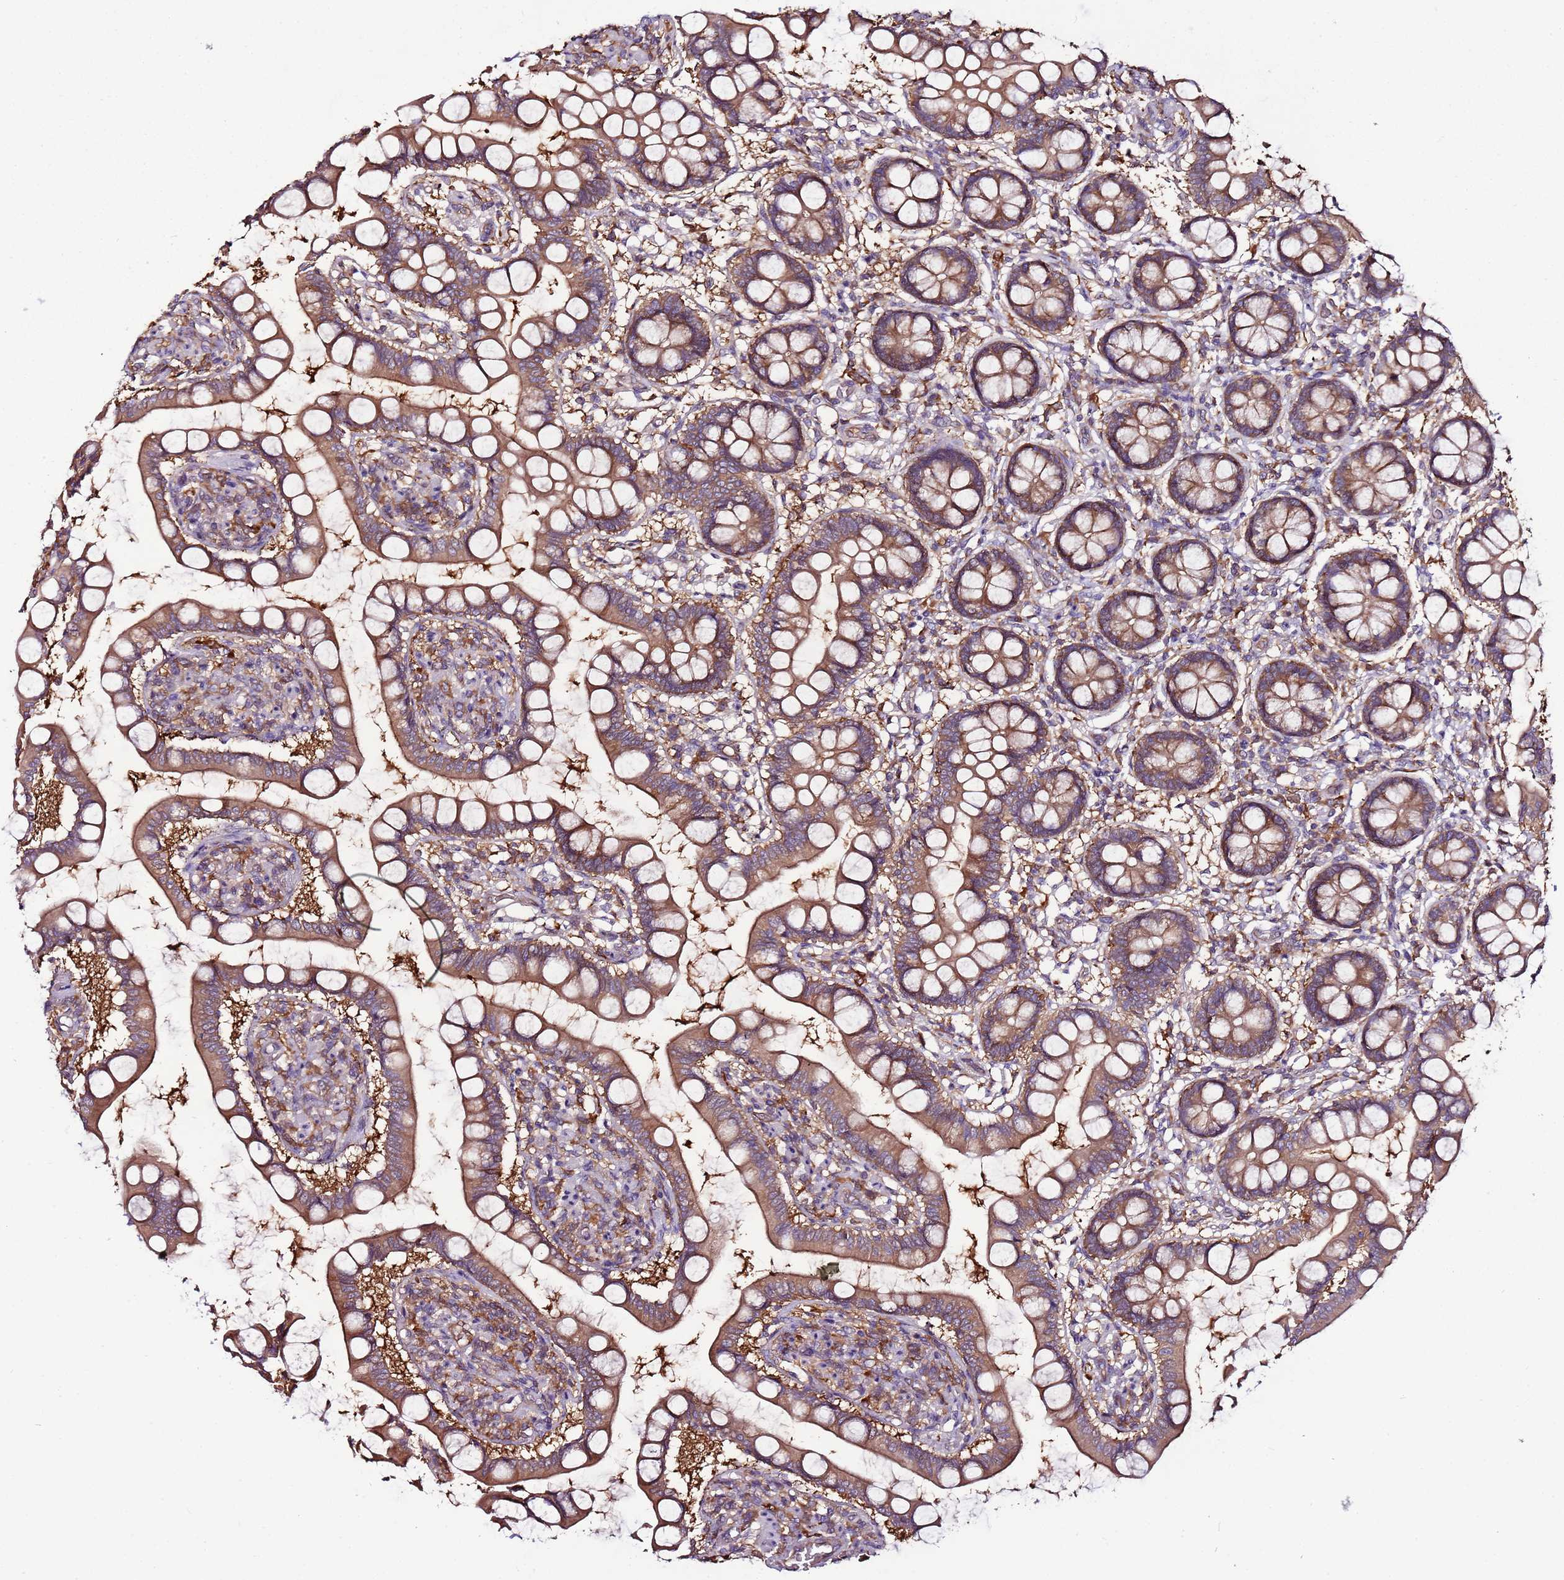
{"staining": {"intensity": "moderate", "quantity": ">75%", "location": "cytoplasmic/membranous"}, "tissue": "small intestine", "cell_type": "Glandular cells", "image_type": "normal", "snomed": [{"axis": "morphology", "description": "Normal tissue, NOS"}, {"axis": "topography", "description": "Small intestine"}], "caption": "An immunohistochemistry image of benign tissue is shown. Protein staining in brown shows moderate cytoplasmic/membranous positivity in small intestine within glandular cells. Nuclei are stained in blue.", "gene": "ATXN2L", "patient": {"sex": "male", "age": 52}}